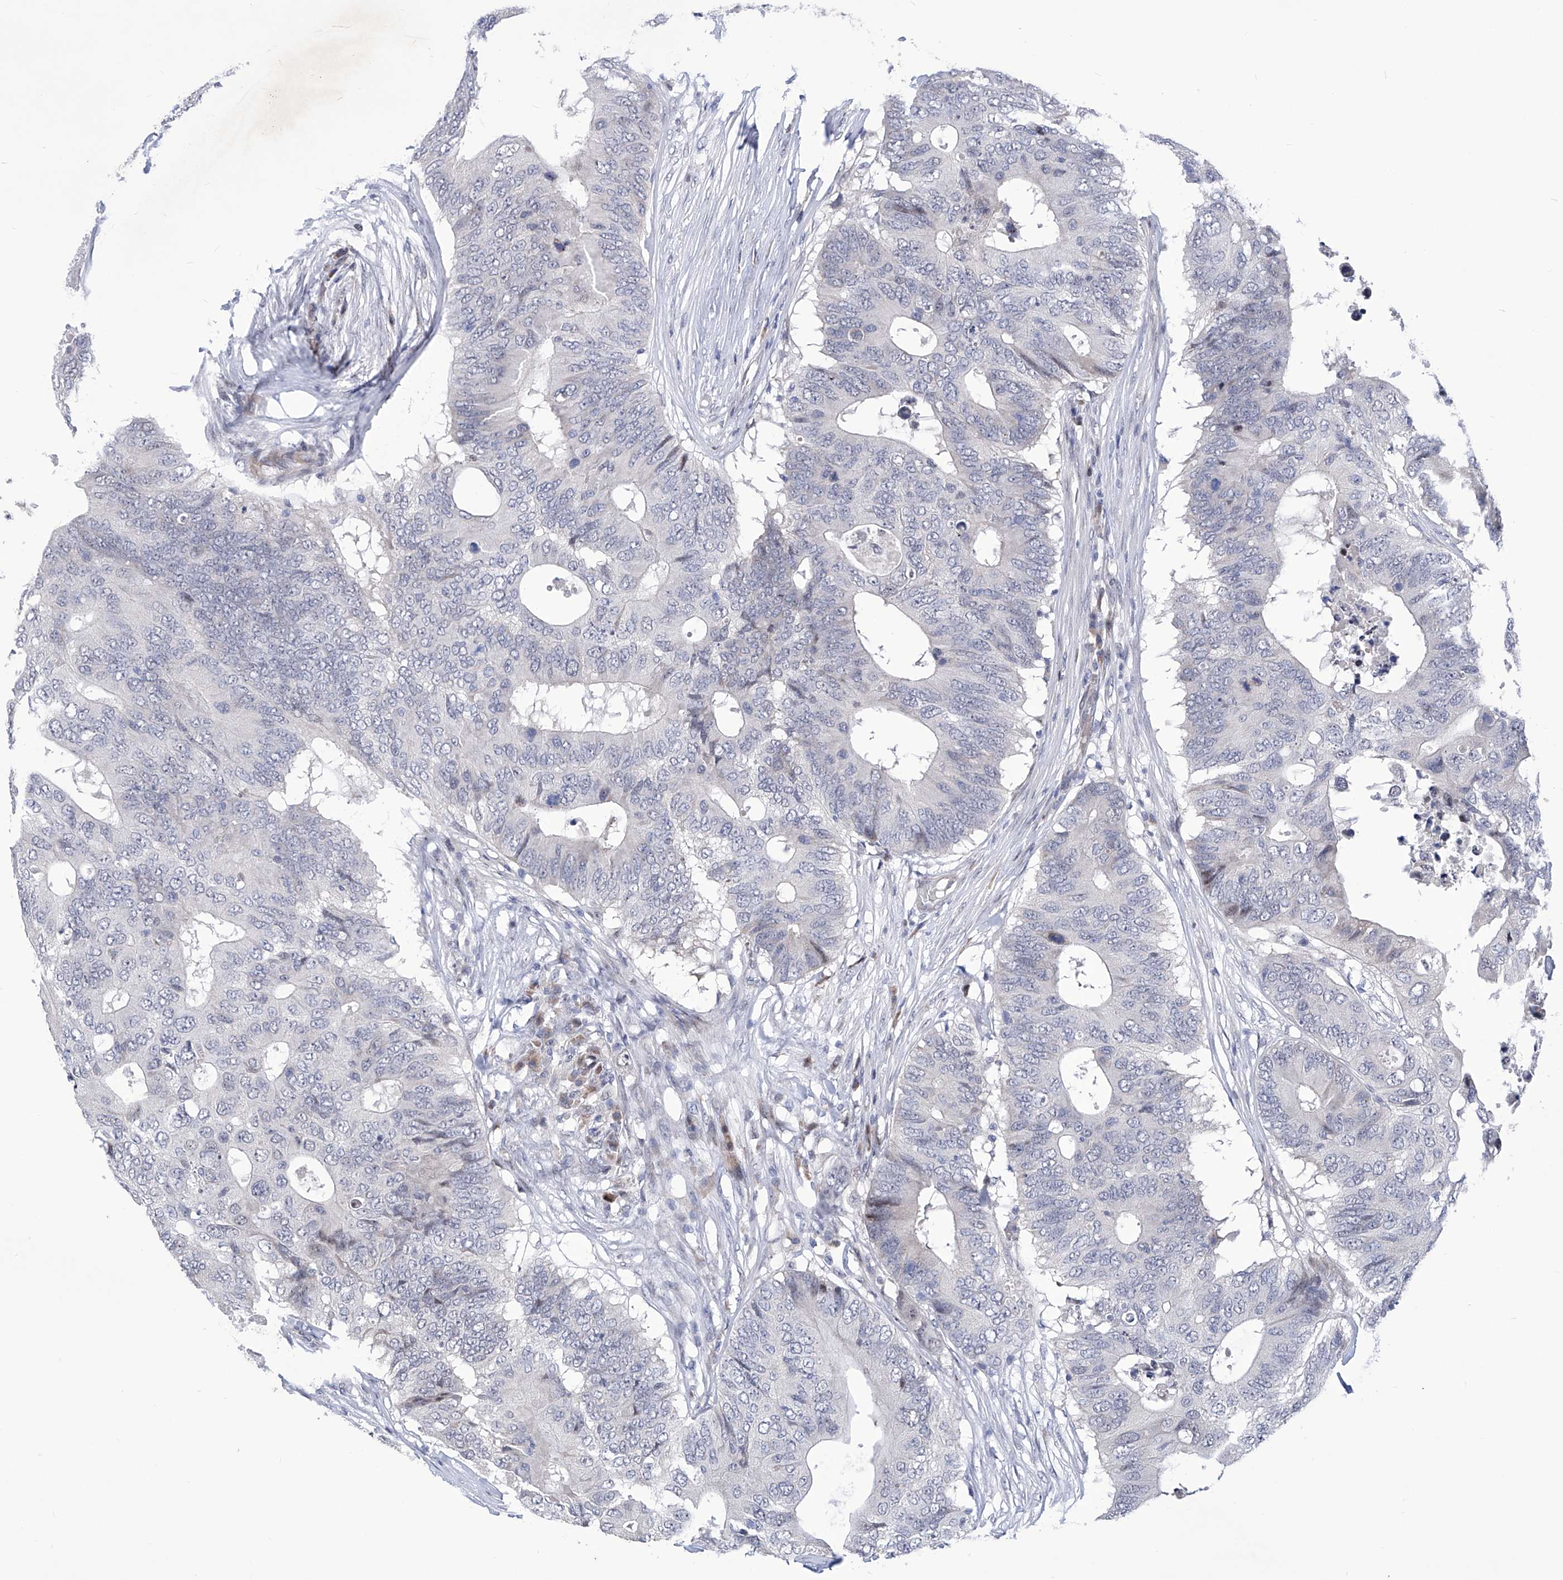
{"staining": {"intensity": "negative", "quantity": "none", "location": "none"}, "tissue": "colorectal cancer", "cell_type": "Tumor cells", "image_type": "cancer", "snomed": [{"axis": "morphology", "description": "Adenocarcinoma, NOS"}, {"axis": "topography", "description": "Colon"}], "caption": "The histopathology image reveals no significant positivity in tumor cells of colorectal cancer.", "gene": "NUFIP1", "patient": {"sex": "male", "age": 71}}